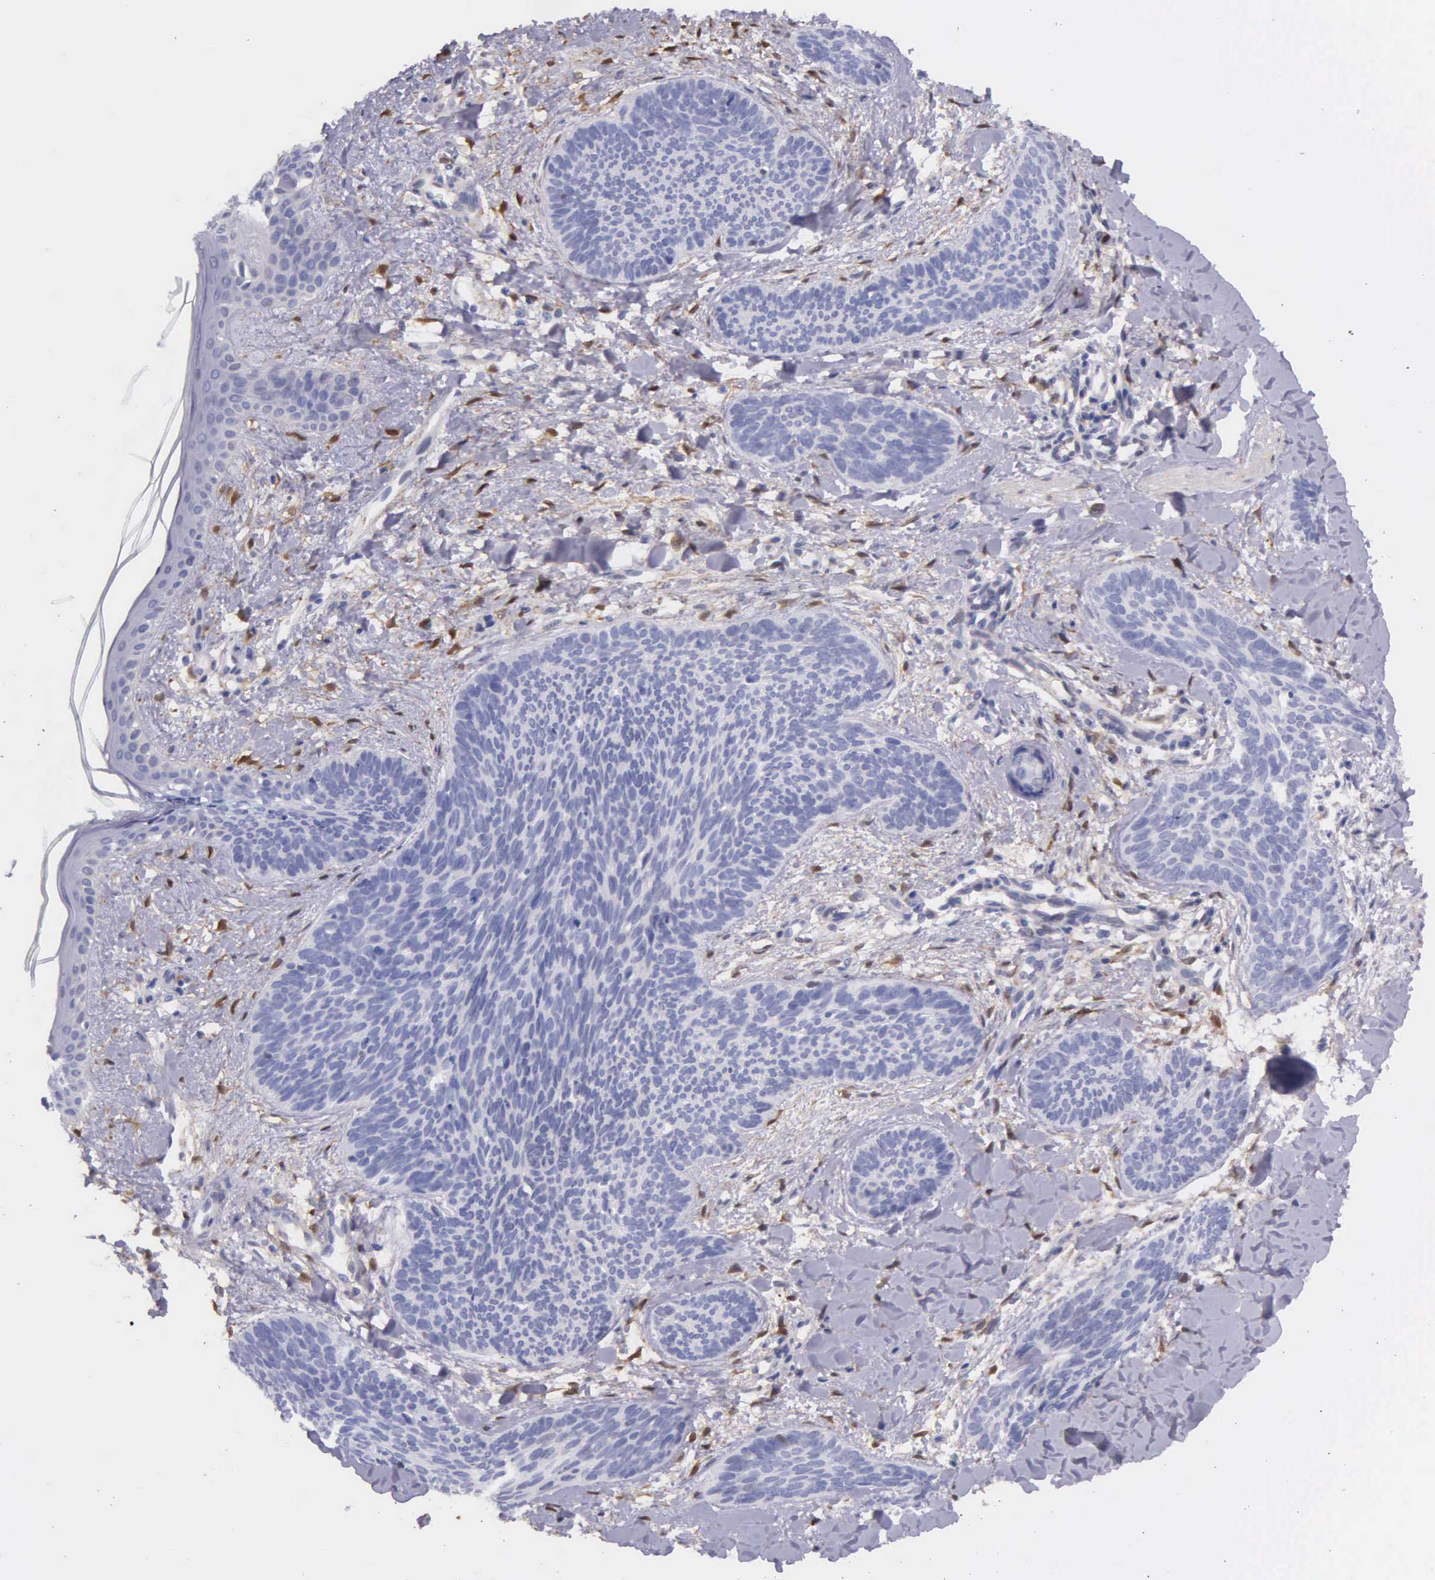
{"staining": {"intensity": "negative", "quantity": "none", "location": "none"}, "tissue": "skin cancer", "cell_type": "Tumor cells", "image_type": "cancer", "snomed": [{"axis": "morphology", "description": "Basal cell carcinoma"}, {"axis": "topography", "description": "Skin"}], "caption": "Immunohistochemistry micrograph of neoplastic tissue: human skin cancer (basal cell carcinoma) stained with DAB shows no significant protein positivity in tumor cells.", "gene": "GSTT2", "patient": {"sex": "female", "age": 81}}